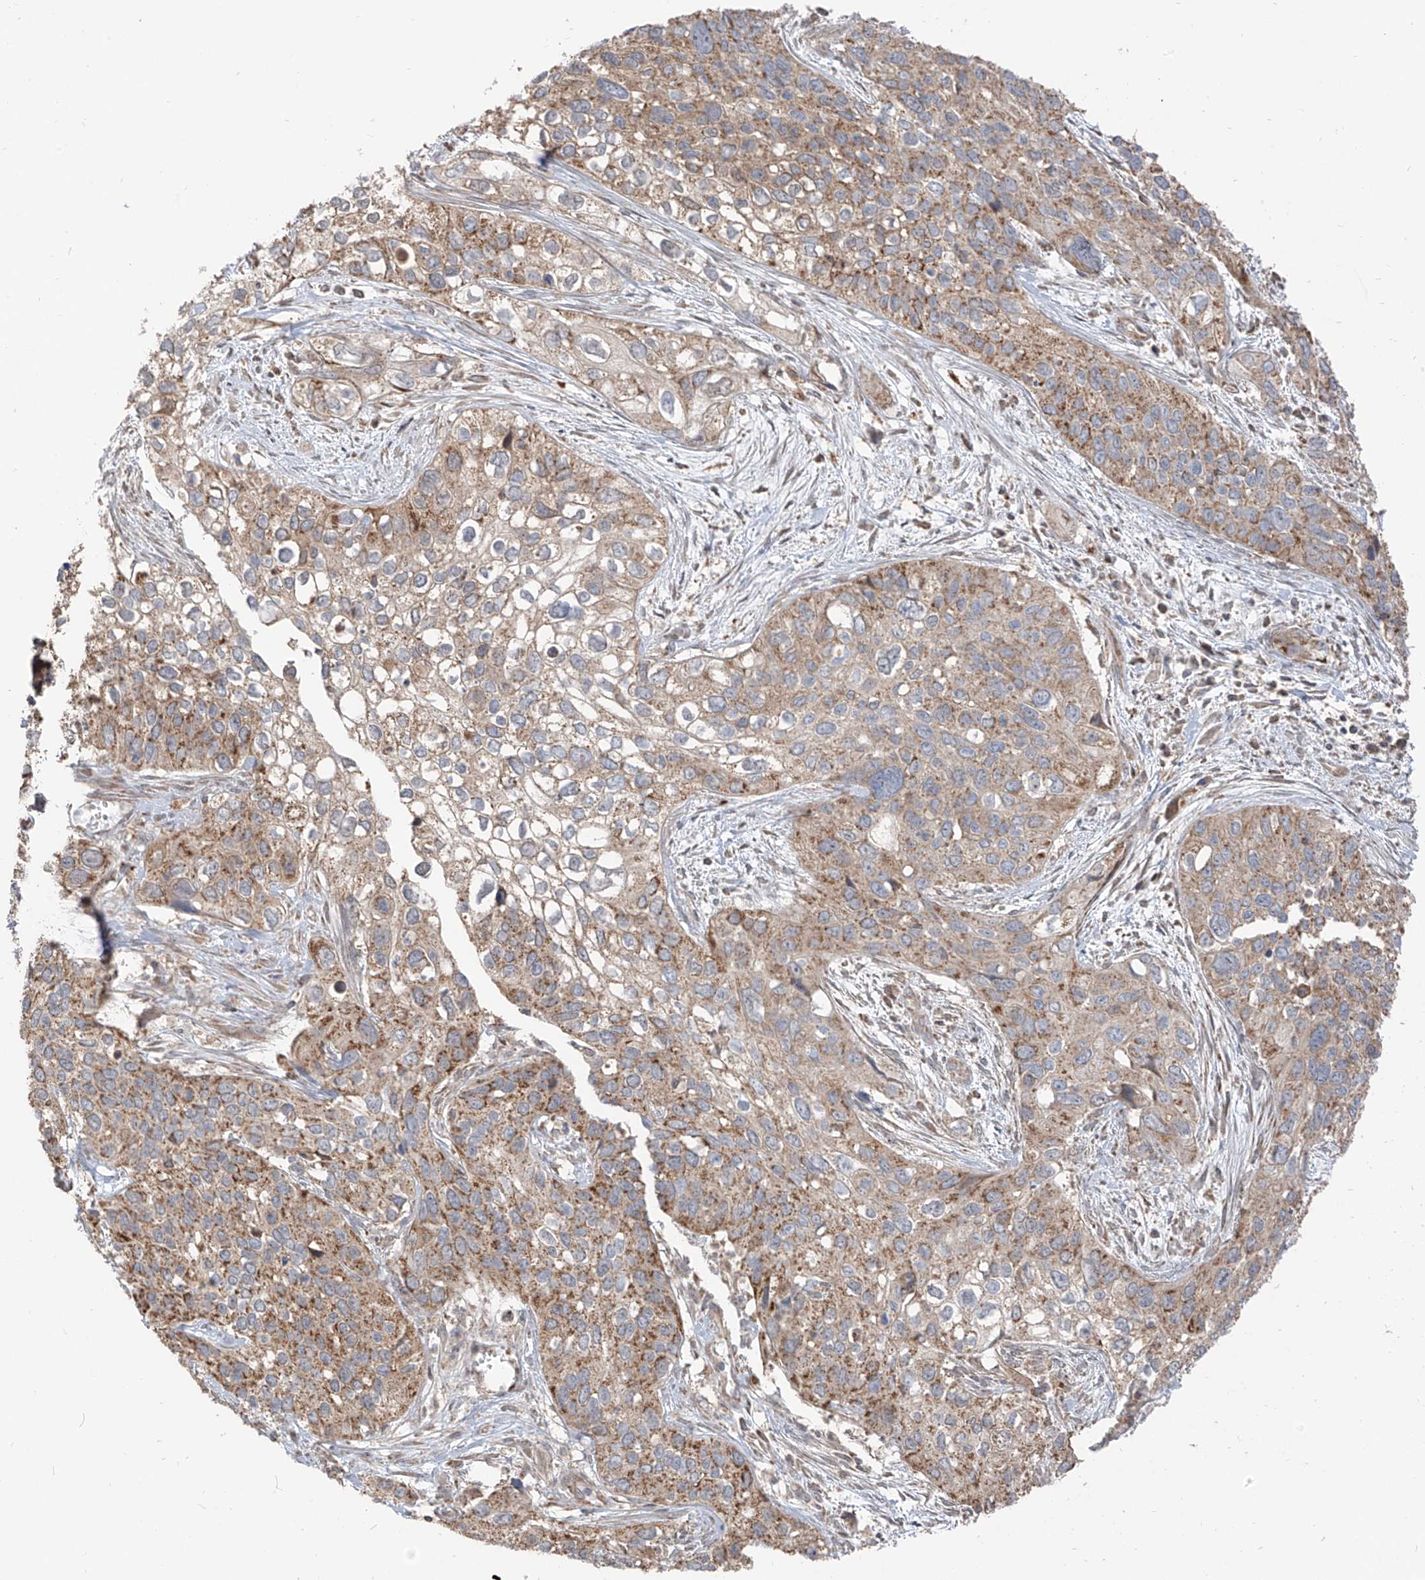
{"staining": {"intensity": "moderate", "quantity": "25%-75%", "location": "cytoplasmic/membranous"}, "tissue": "cervical cancer", "cell_type": "Tumor cells", "image_type": "cancer", "snomed": [{"axis": "morphology", "description": "Squamous cell carcinoma, NOS"}, {"axis": "topography", "description": "Cervix"}], "caption": "Human cervical cancer stained with a brown dye displays moderate cytoplasmic/membranous positive expression in about 25%-75% of tumor cells.", "gene": "ETHE1", "patient": {"sex": "female", "age": 55}}